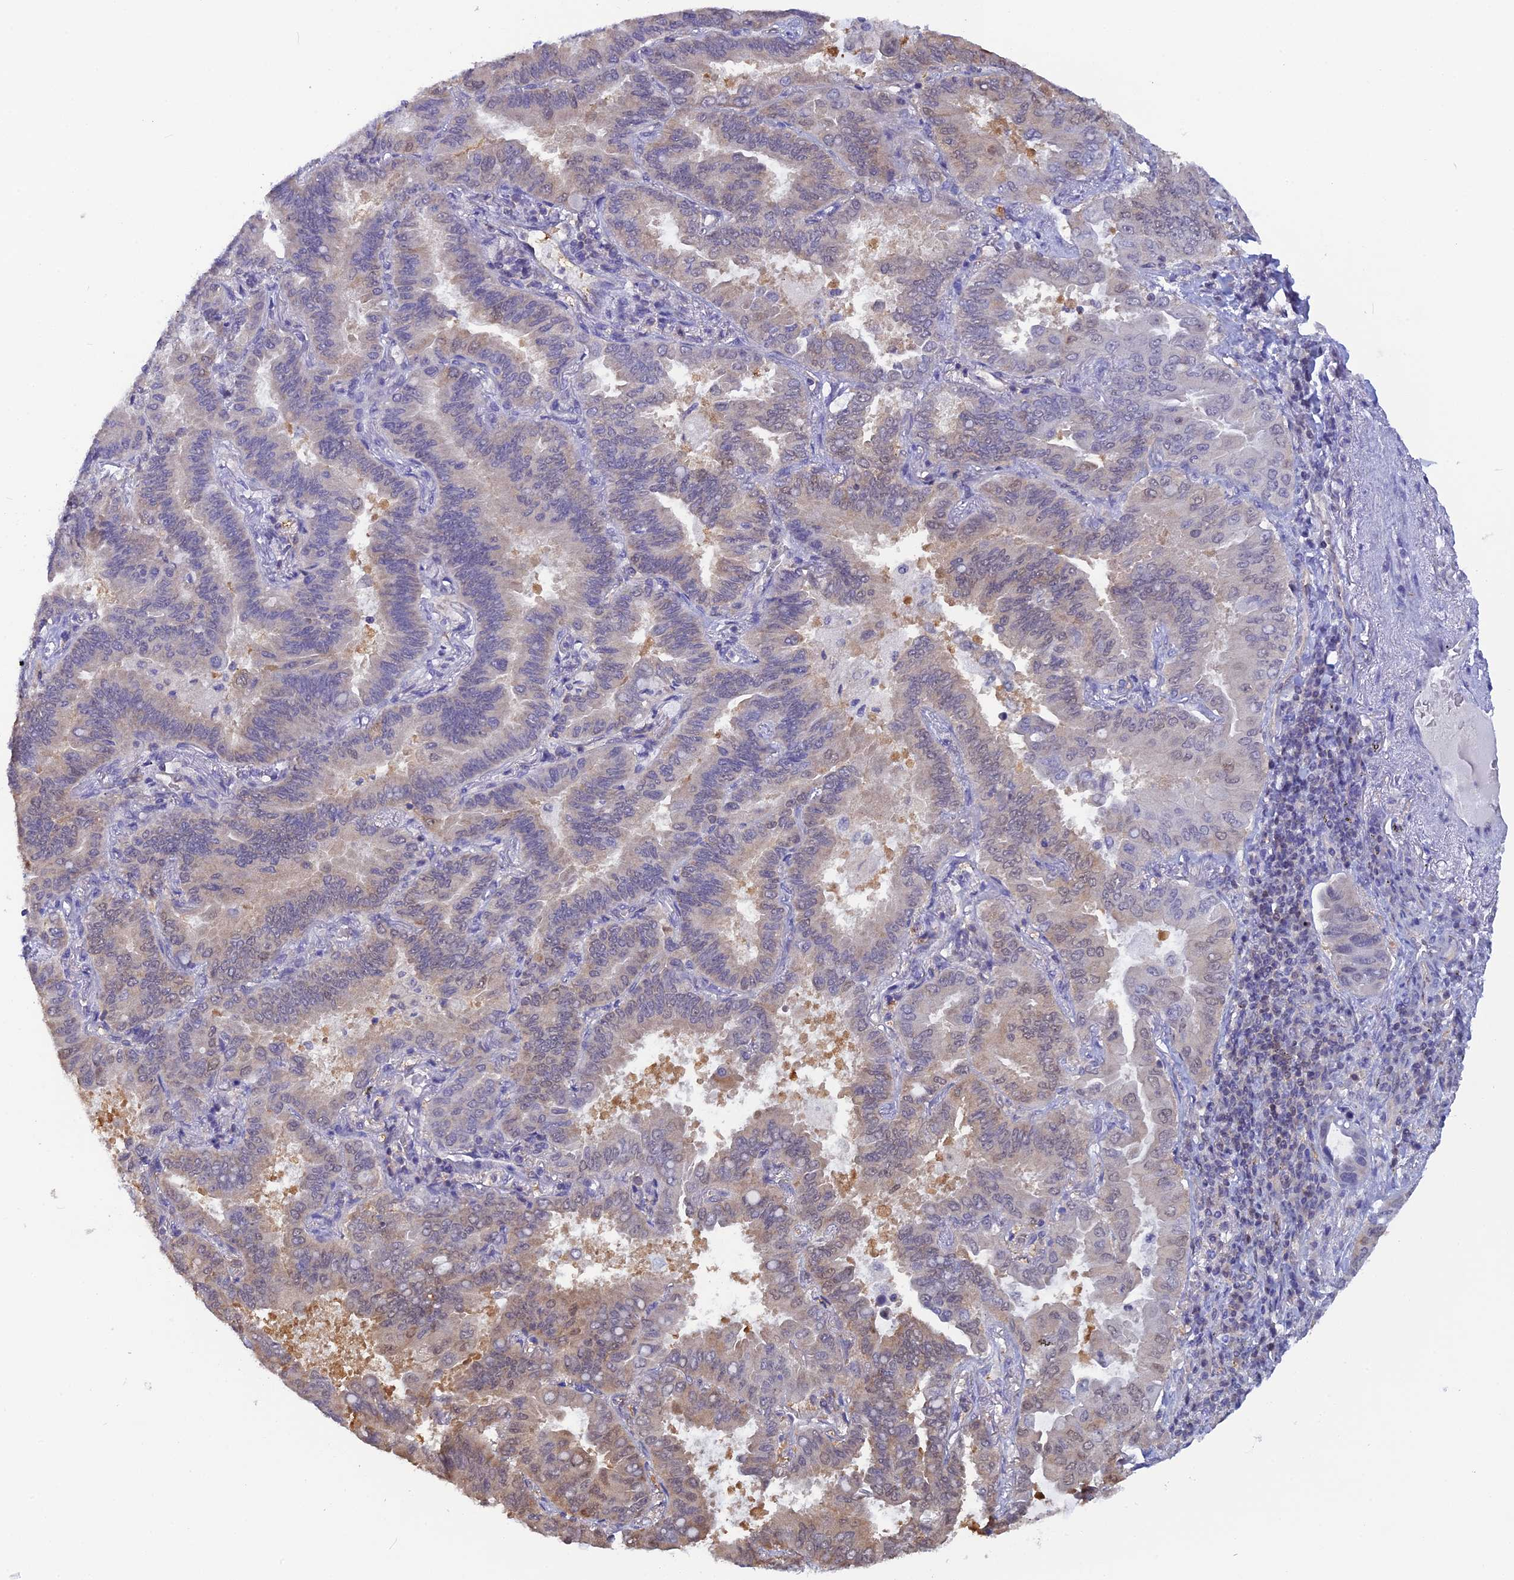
{"staining": {"intensity": "weak", "quantity": "25%-75%", "location": "nuclear"}, "tissue": "lung cancer", "cell_type": "Tumor cells", "image_type": "cancer", "snomed": [{"axis": "morphology", "description": "Adenocarcinoma, NOS"}, {"axis": "topography", "description": "Lung"}], "caption": "Weak nuclear protein expression is present in approximately 25%-75% of tumor cells in adenocarcinoma (lung).", "gene": "HINT1", "patient": {"sex": "male", "age": 64}}